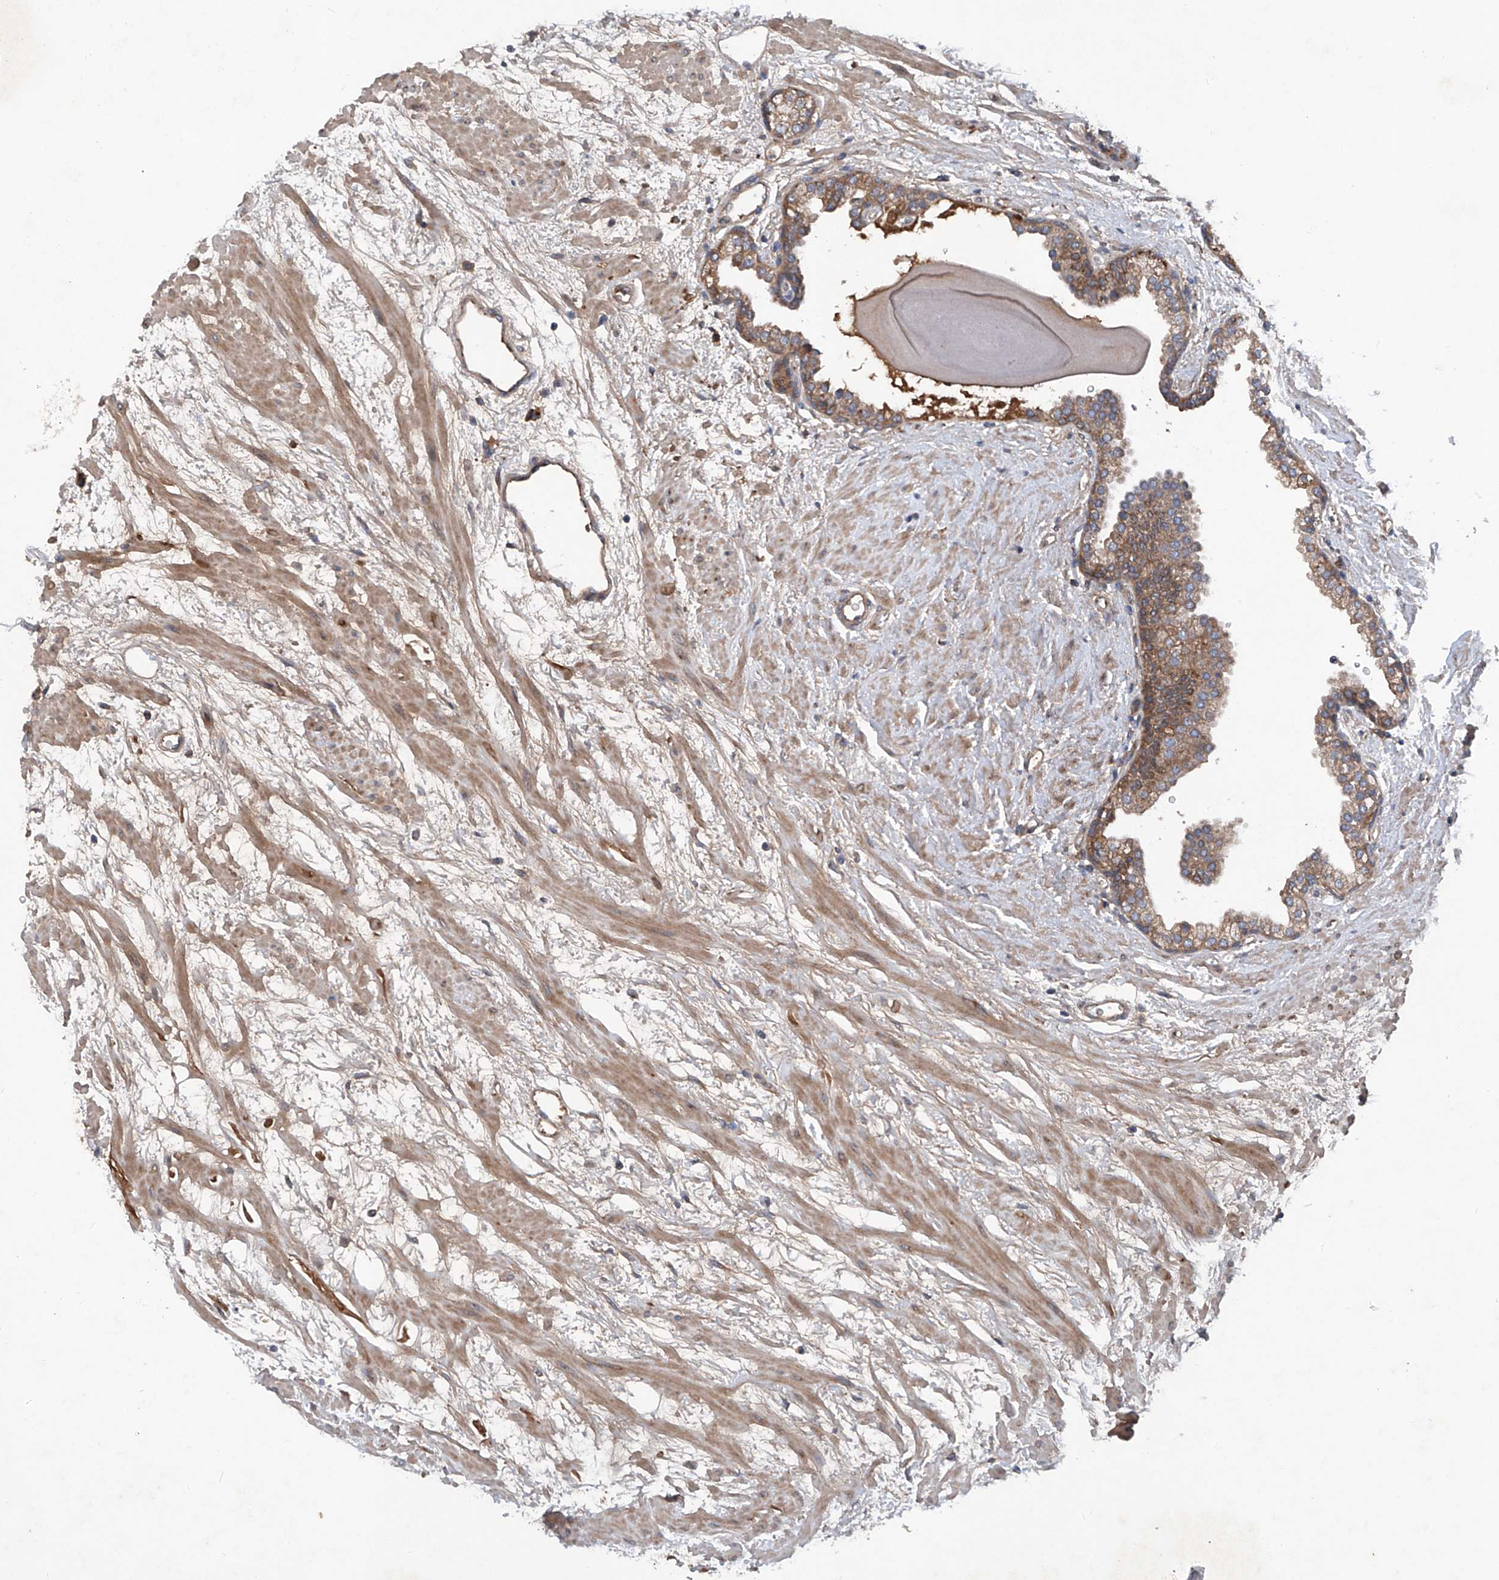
{"staining": {"intensity": "moderate", "quantity": "25%-75%", "location": "cytoplasmic/membranous"}, "tissue": "prostate", "cell_type": "Glandular cells", "image_type": "normal", "snomed": [{"axis": "morphology", "description": "Normal tissue, NOS"}, {"axis": "topography", "description": "Prostate"}], "caption": "Immunohistochemistry photomicrograph of unremarkable prostate: prostate stained using immunohistochemistry exhibits medium levels of moderate protein expression localized specifically in the cytoplasmic/membranous of glandular cells, appearing as a cytoplasmic/membranous brown color.", "gene": "ASCC3", "patient": {"sex": "male", "age": 48}}